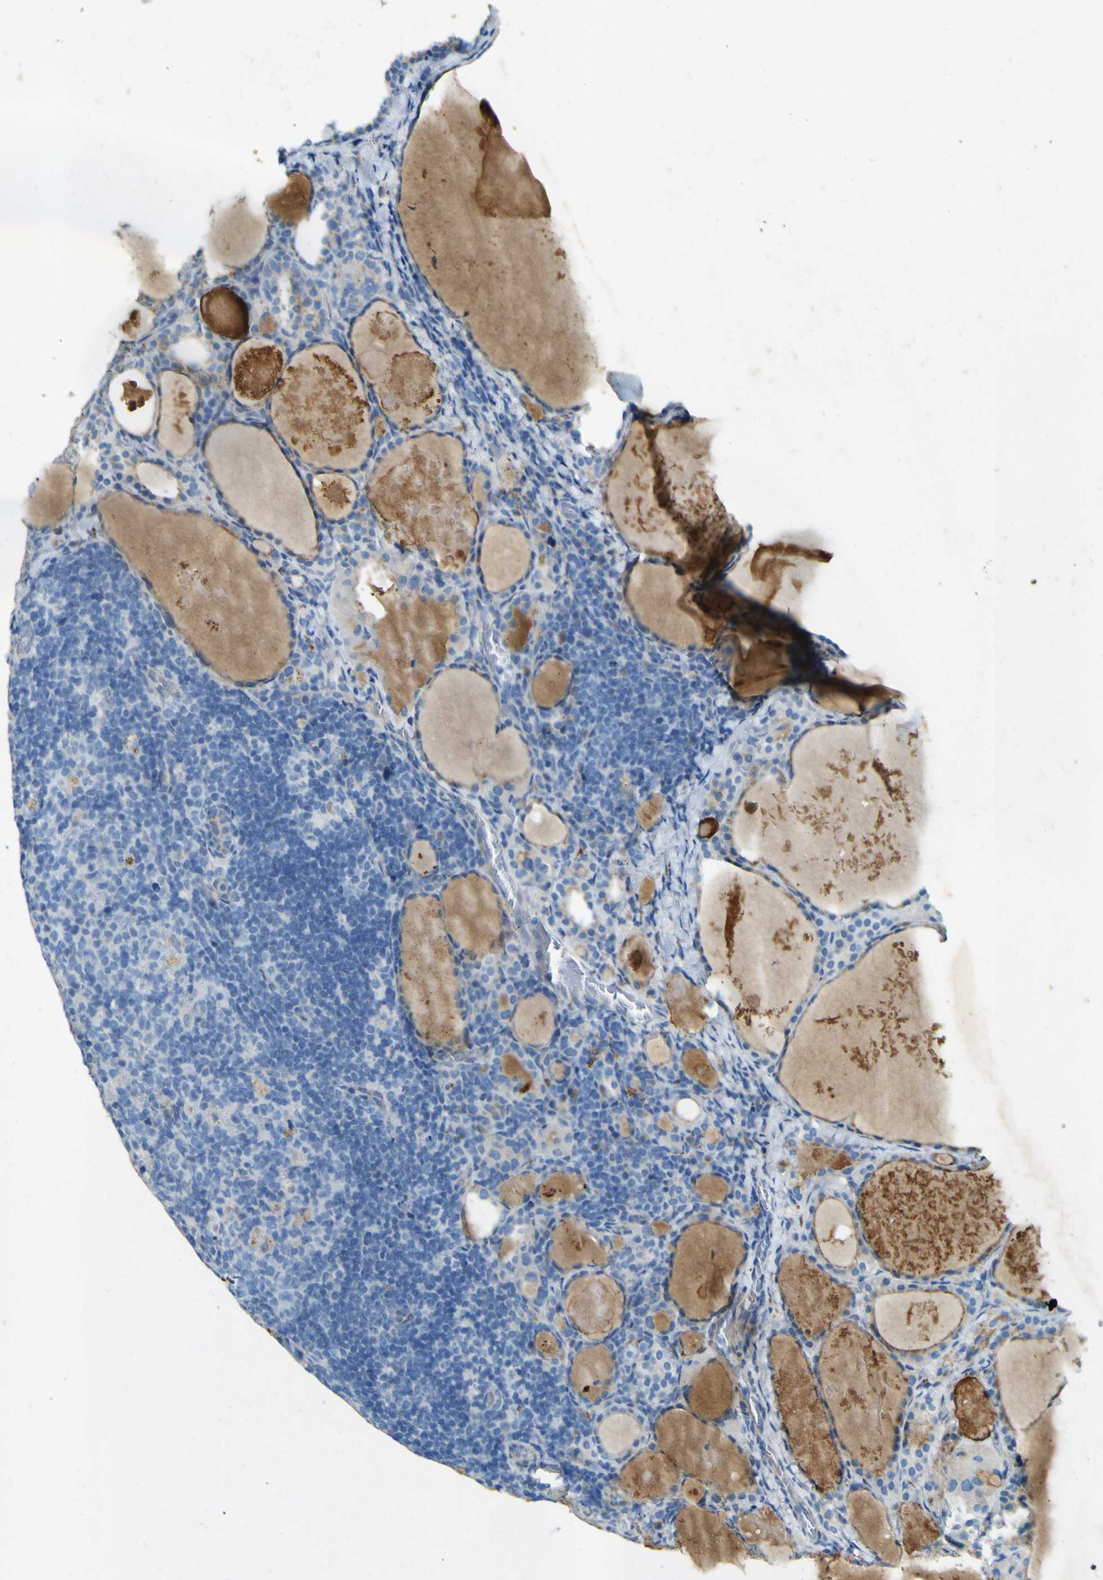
{"staining": {"intensity": "negative", "quantity": "none", "location": "none"}, "tissue": "thyroid cancer", "cell_type": "Tumor cells", "image_type": "cancer", "snomed": [{"axis": "morphology", "description": "Papillary adenocarcinoma, NOS"}, {"axis": "topography", "description": "Thyroid gland"}], "caption": "Immunohistochemistry (IHC) of thyroid cancer demonstrates no staining in tumor cells.", "gene": "PDE9A", "patient": {"sex": "female", "age": 42}}